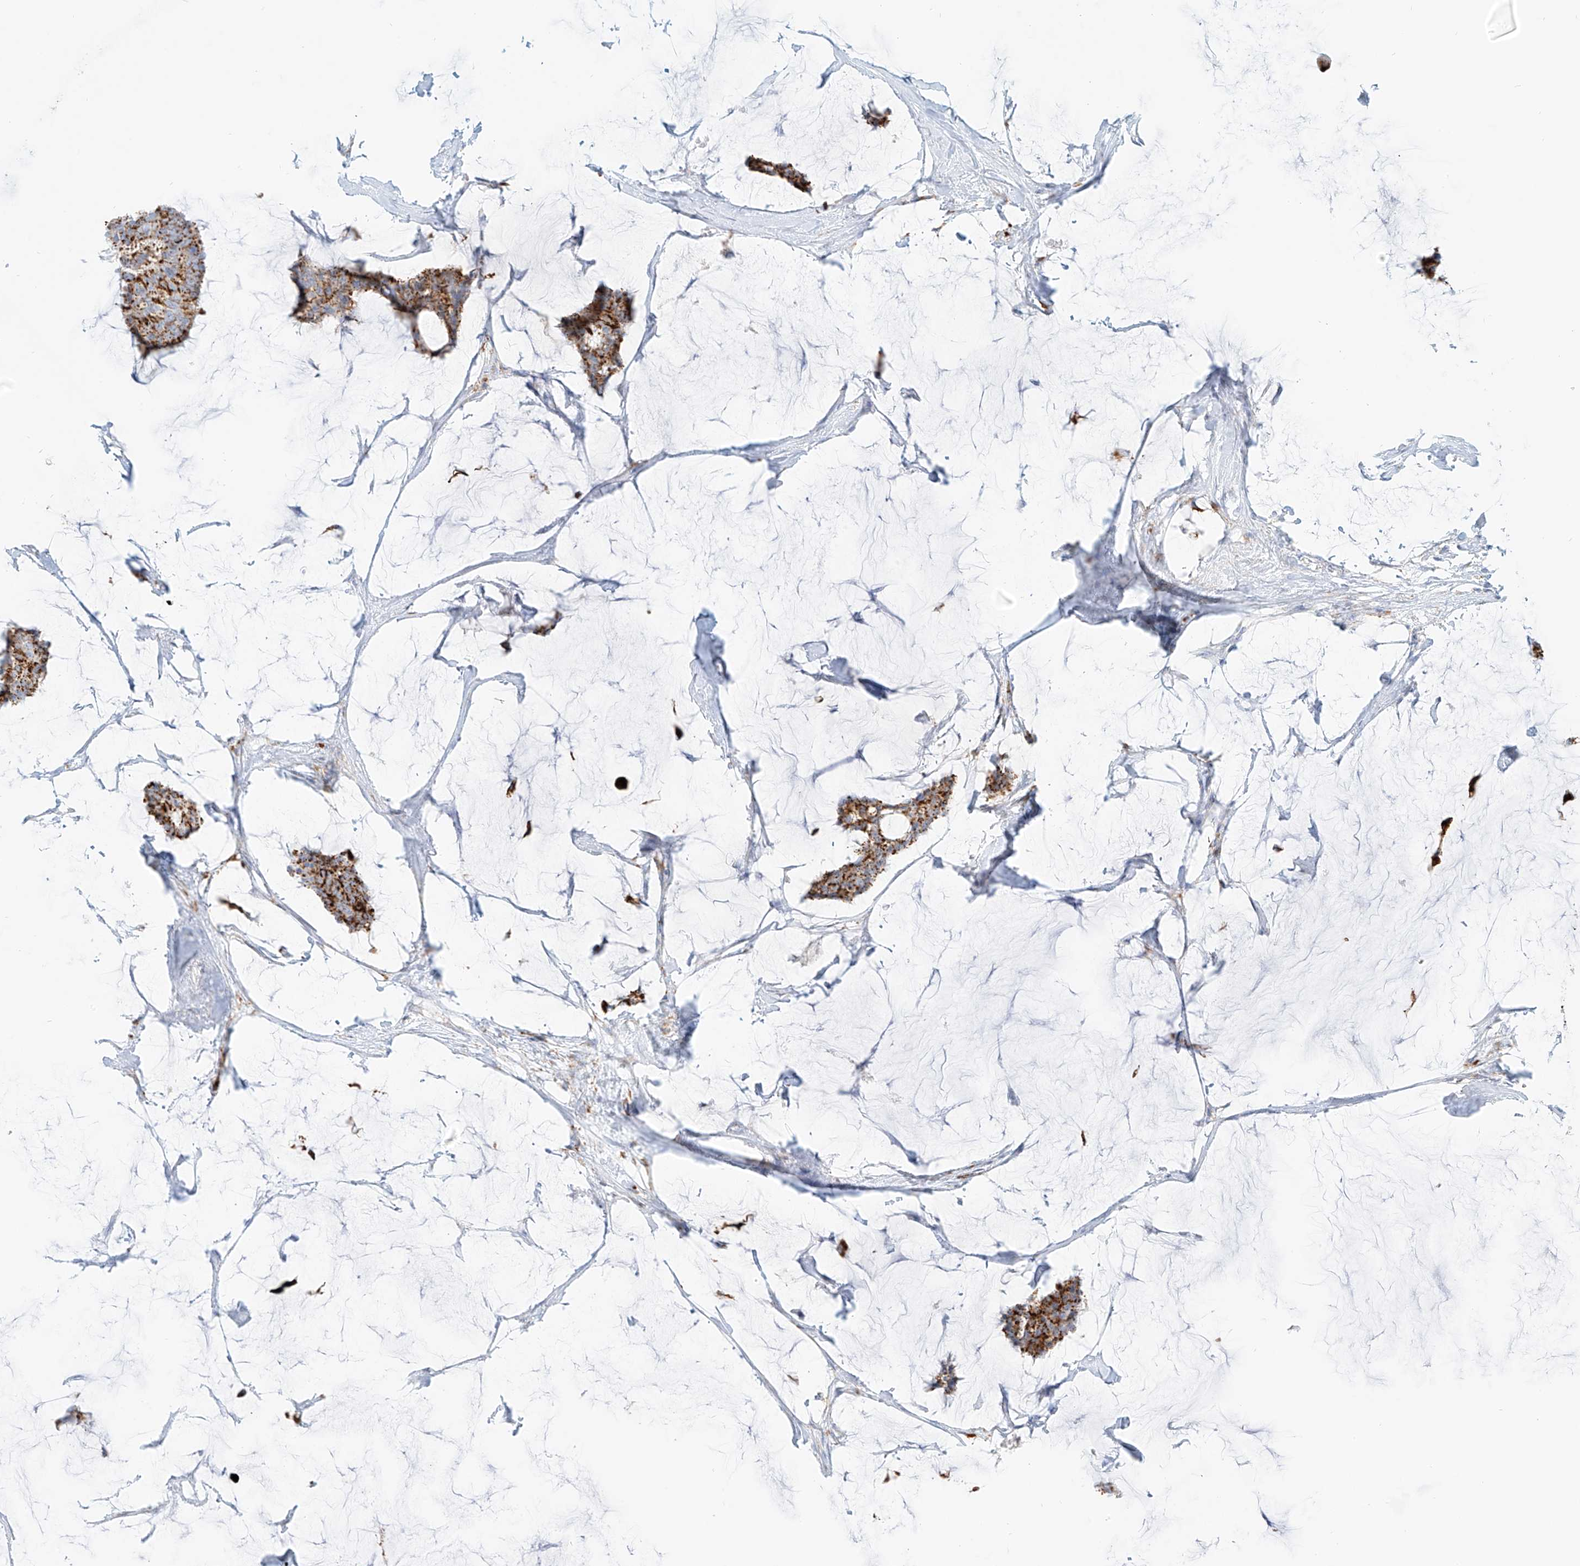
{"staining": {"intensity": "strong", "quantity": ">75%", "location": "cytoplasmic/membranous"}, "tissue": "breast cancer", "cell_type": "Tumor cells", "image_type": "cancer", "snomed": [{"axis": "morphology", "description": "Duct carcinoma"}, {"axis": "topography", "description": "Breast"}], "caption": "Immunohistochemistry micrograph of invasive ductal carcinoma (breast) stained for a protein (brown), which reveals high levels of strong cytoplasmic/membranous expression in approximately >75% of tumor cells.", "gene": "SLC35F6", "patient": {"sex": "female", "age": 93}}